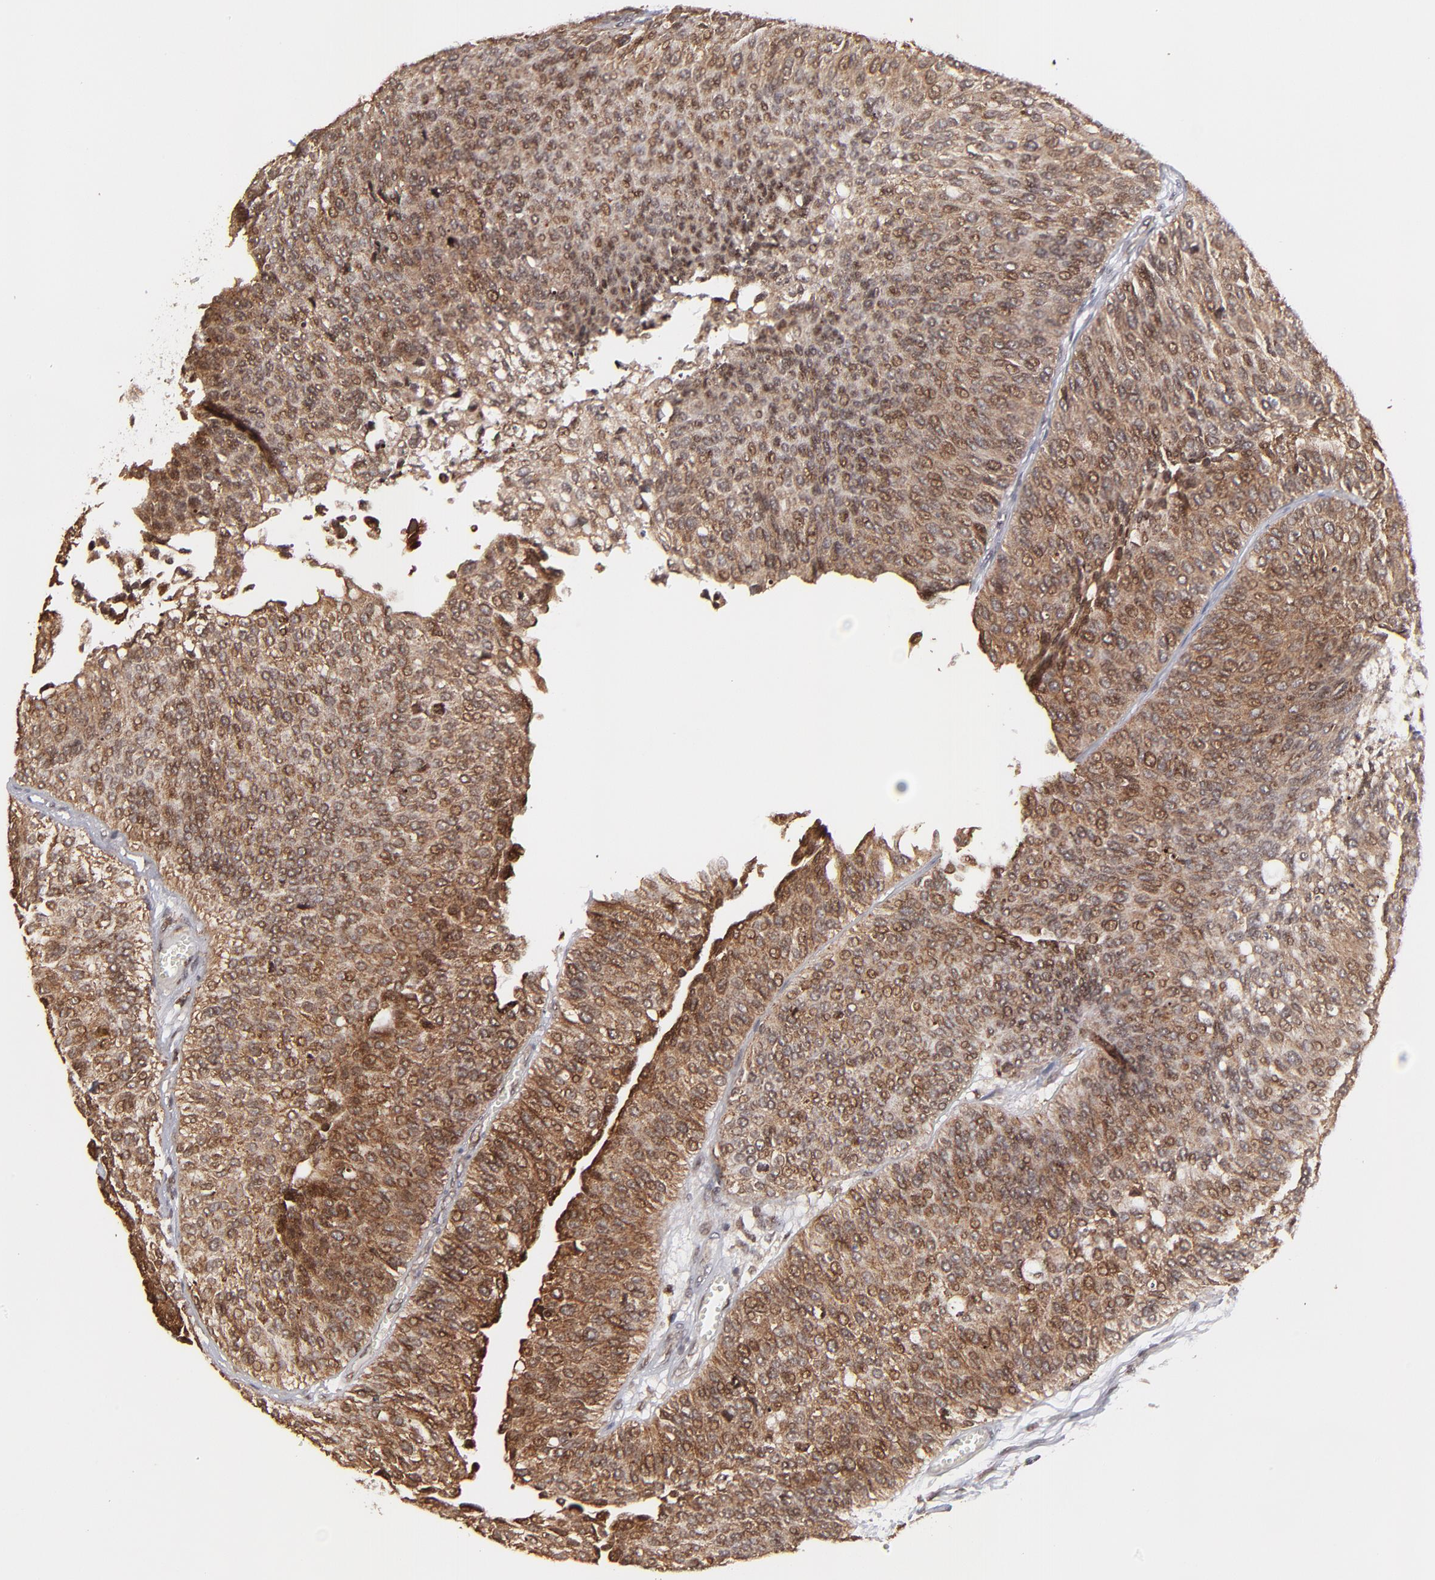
{"staining": {"intensity": "strong", "quantity": ">75%", "location": "cytoplasmic/membranous,nuclear"}, "tissue": "urothelial cancer", "cell_type": "Tumor cells", "image_type": "cancer", "snomed": [{"axis": "morphology", "description": "Urothelial carcinoma, Low grade"}, {"axis": "topography", "description": "Urinary bladder"}], "caption": "The photomicrograph shows immunohistochemical staining of urothelial carcinoma (low-grade). There is strong cytoplasmic/membranous and nuclear expression is appreciated in about >75% of tumor cells.", "gene": "RGS6", "patient": {"sex": "male", "age": 84}}